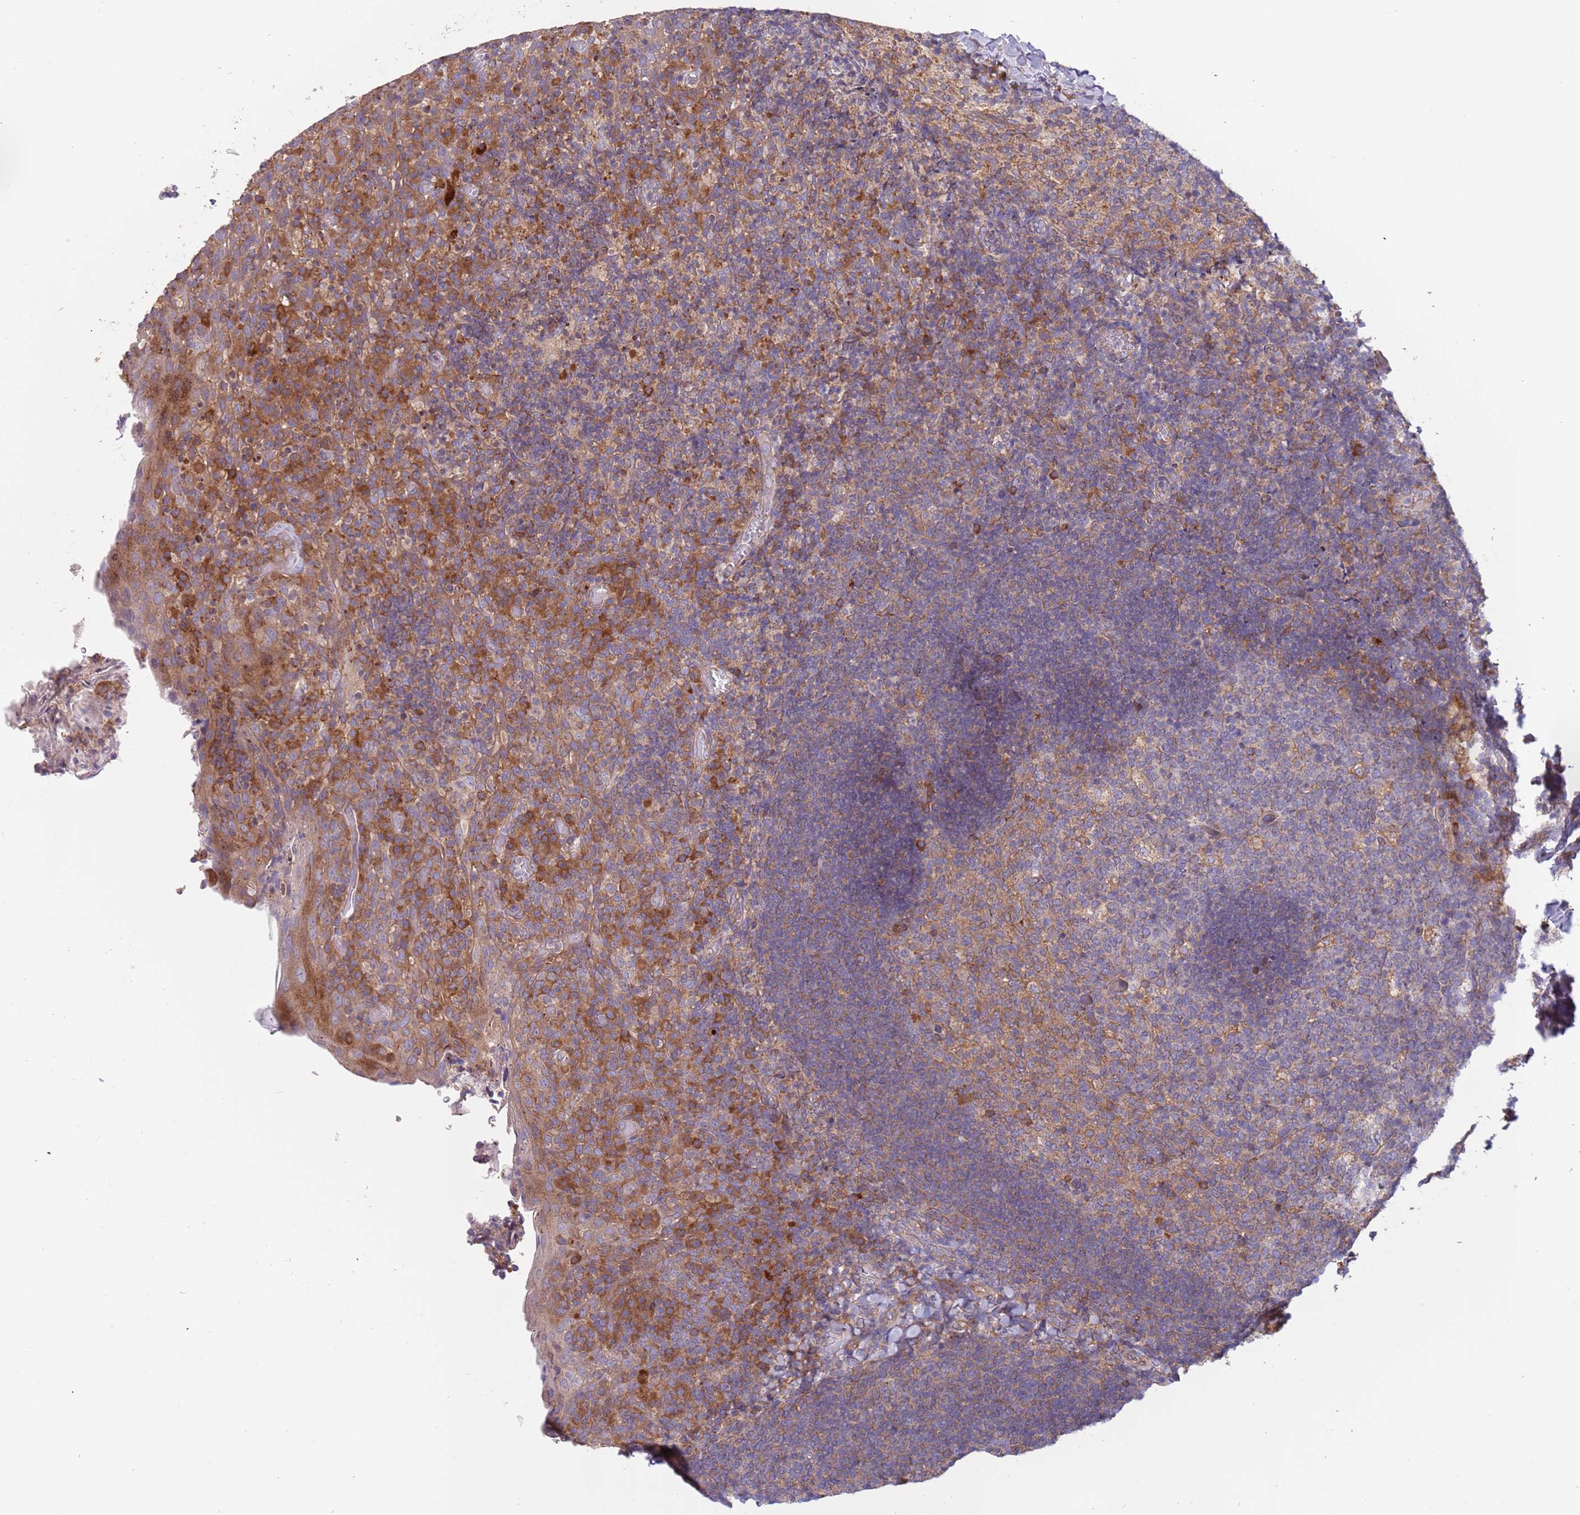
{"staining": {"intensity": "weak", "quantity": "<25%", "location": "cytoplasmic/membranous"}, "tissue": "tonsil", "cell_type": "Germinal center cells", "image_type": "normal", "snomed": [{"axis": "morphology", "description": "Normal tissue, NOS"}, {"axis": "topography", "description": "Tonsil"}], "caption": "Tonsil was stained to show a protein in brown. There is no significant staining in germinal center cells. The staining is performed using DAB (3,3'-diaminobenzidine) brown chromogen with nuclei counter-stained in using hematoxylin.", "gene": "ARMCX6", "patient": {"sex": "female", "age": 10}}